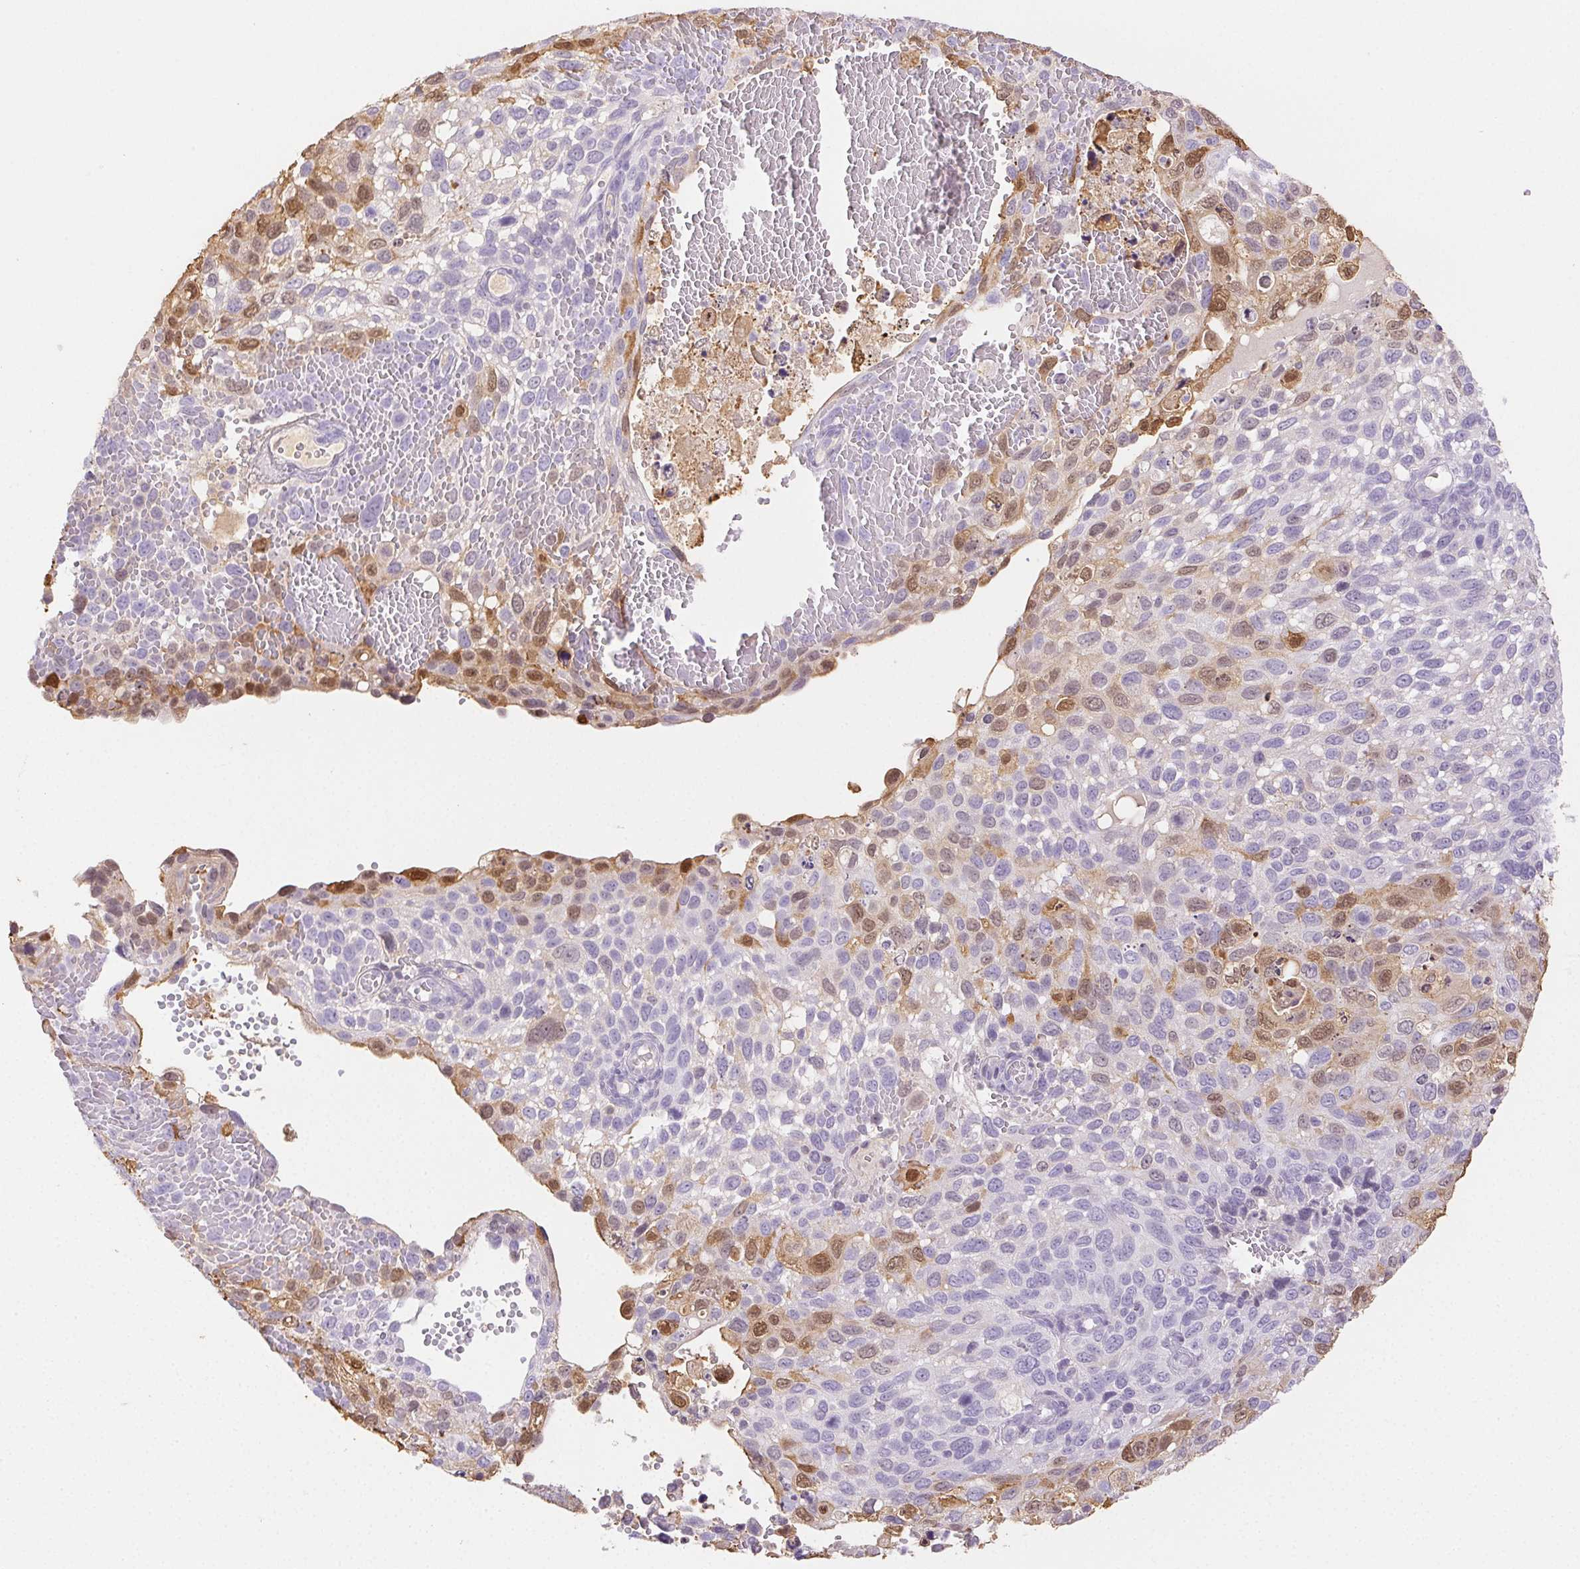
{"staining": {"intensity": "moderate", "quantity": "<25%", "location": "nuclear"}, "tissue": "cervical cancer", "cell_type": "Tumor cells", "image_type": "cancer", "snomed": [{"axis": "morphology", "description": "Squamous cell carcinoma, NOS"}, {"axis": "topography", "description": "Cervix"}], "caption": "Cervical cancer (squamous cell carcinoma) was stained to show a protein in brown. There is low levels of moderate nuclear staining in about <25% of tumor cells.", "gene": "SPRR3", "patient": {"sex": "female", "age": 70}}